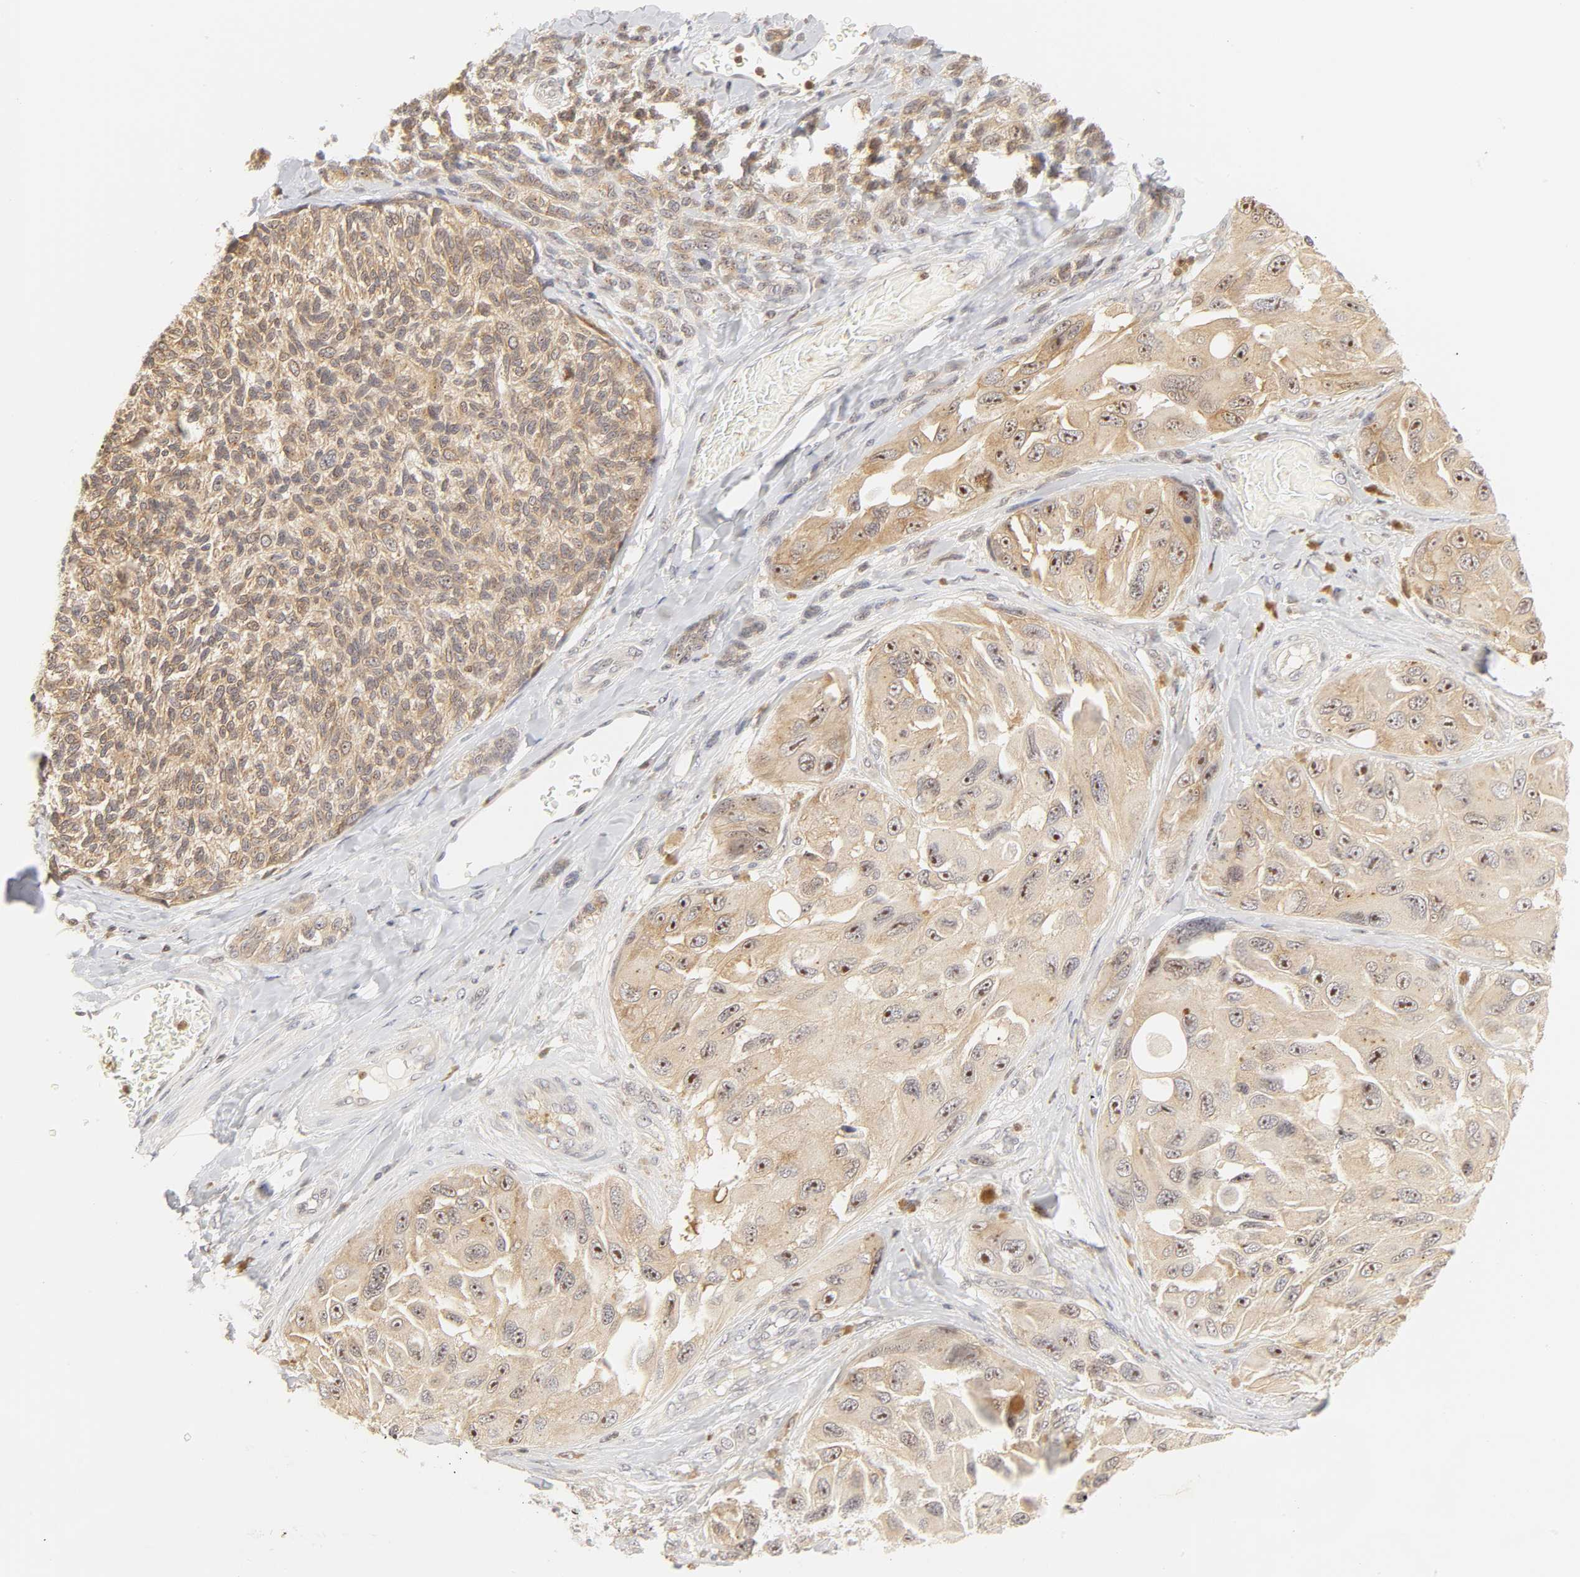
{"staining": {"intensity": "moderate", "quantity": ">75%", "location": "cytoplasmic/membranous,nuclear"}, "tissue": "melanoma", "cell_type": "Tumor cells", "image_type": "cancer", "snomed": [{"axis": "morphology", "description": "Malignant melanoma, NOS"}, {"axis": "topography", "description": "Skin"}], "caption": "A brown stain shows moderate cytoplasmic/membranous and nuclear expression of a protein in human melanoma tumor cells.", "gene": "KIF2A", "patient": {"sex": "female", "age": 73}}